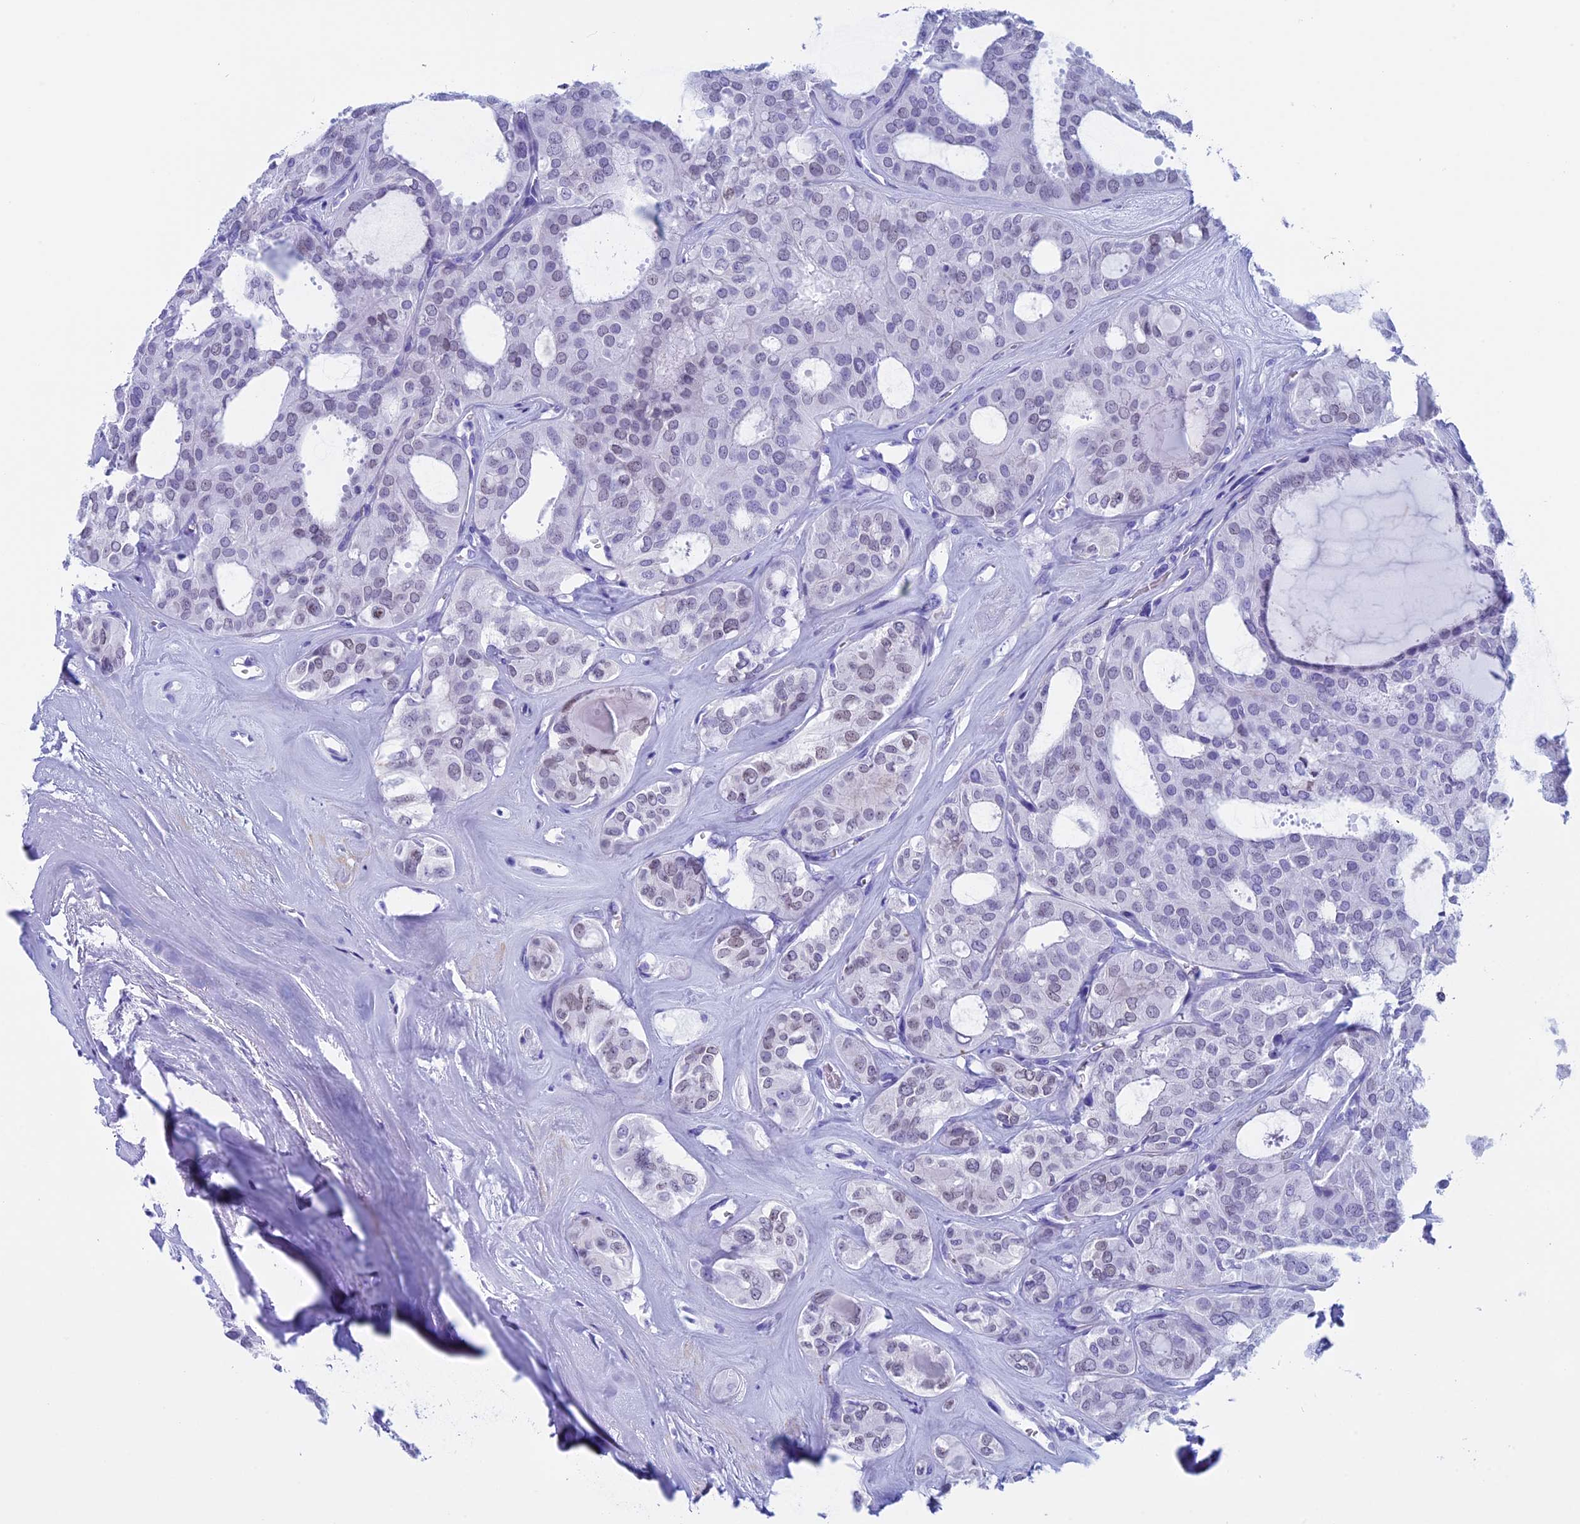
{"staining": {"intensity": "negative", "quantity": "none", "location": "none"}, "tissue": "thyroid cancer", "cell_type": "Tumor cells", "image_type": "cancer", "snomed": [{"axis": "morphology", "description": "Follicular adenoma carcinoma, NOS"}, {"axis": "topography", "description": "Thyroid gland"}], "caption": "High magnification brightfield microscopy of thyroid follicular adenoma carcinoma stained with DAB (brown) and counterstained with hematoxylin (blue): tumor cells show no significant expression.", "gene": "FAM169A", "patient": {"sex": "male", "age": 75}}